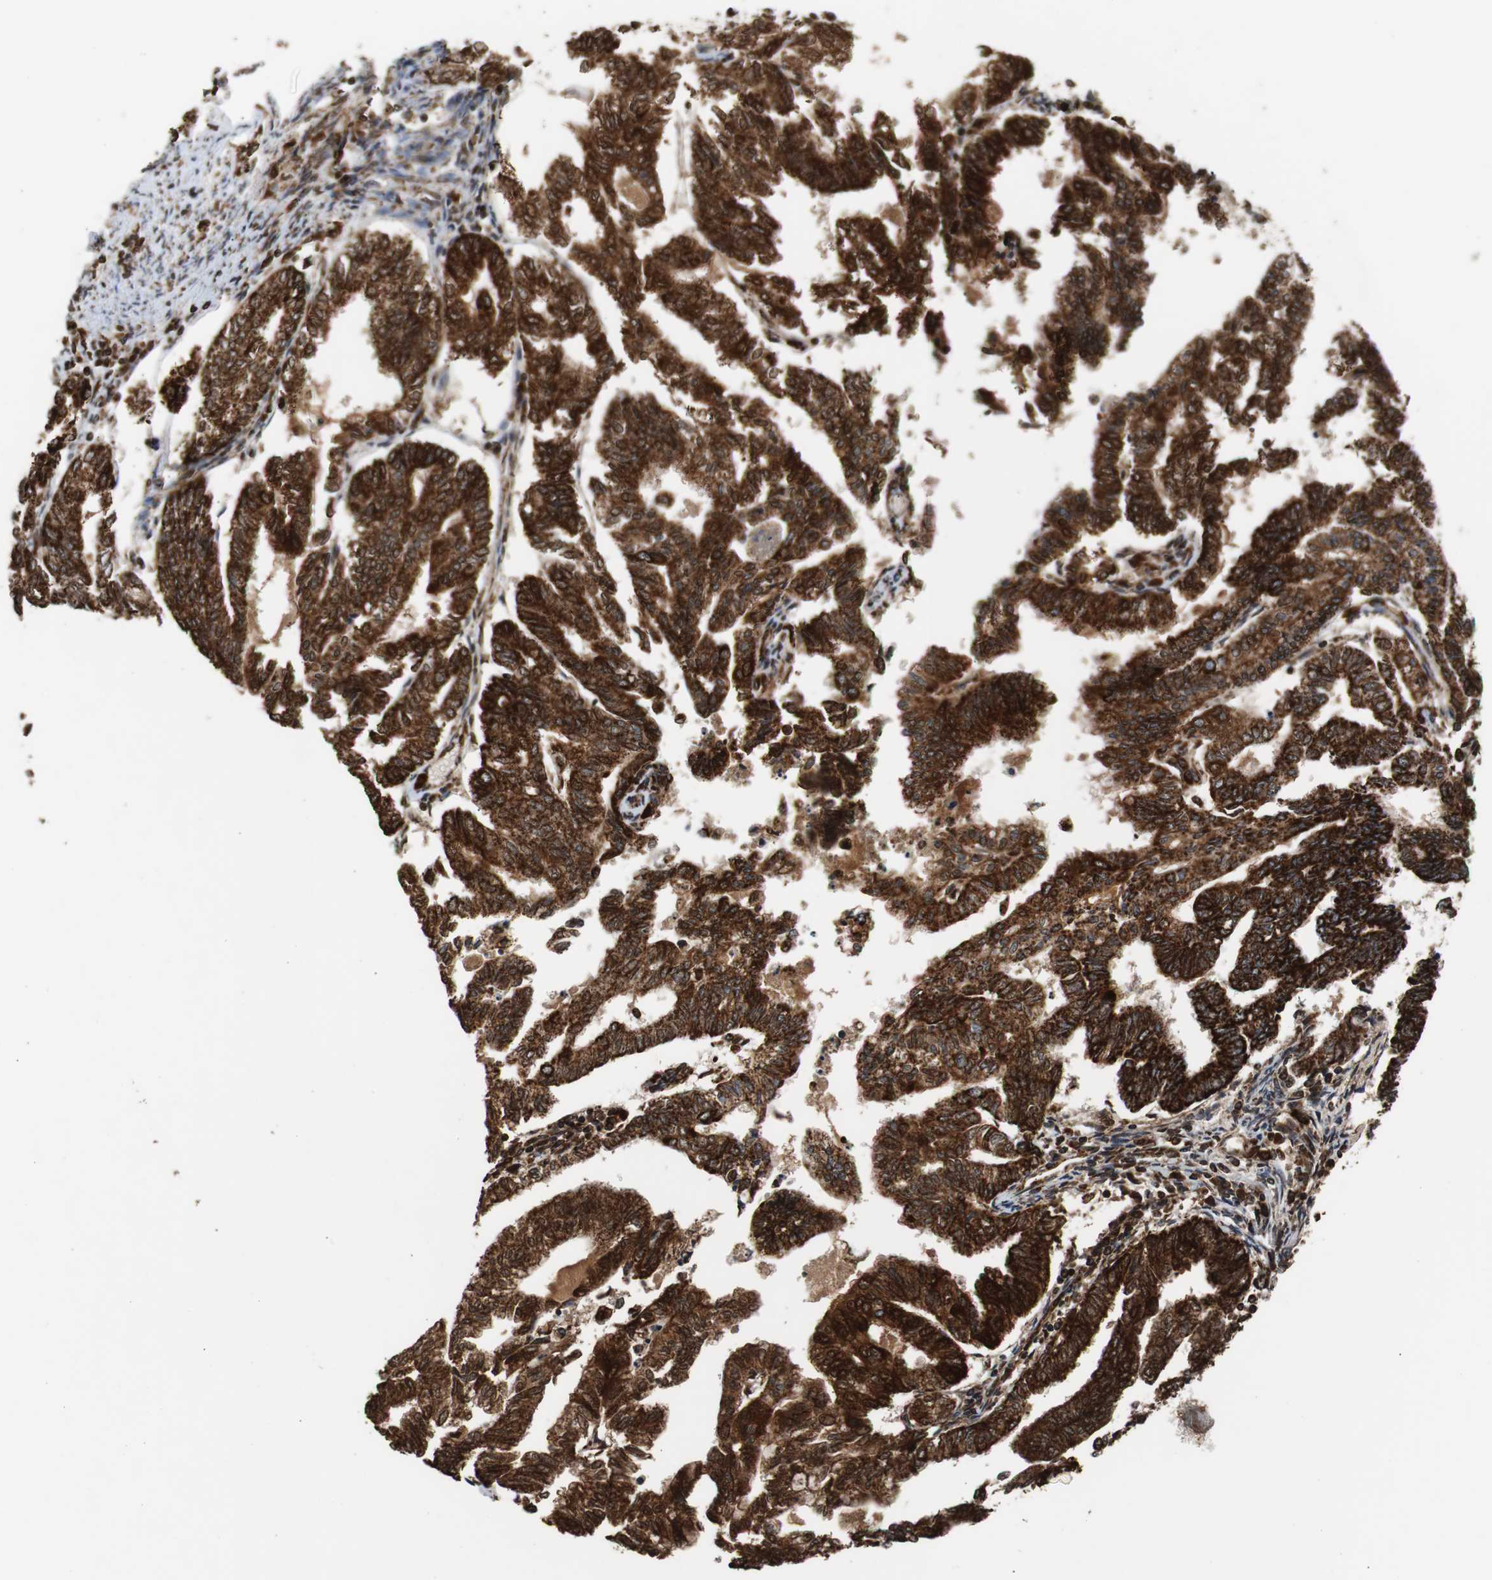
{"staining": {"intensity": "strong", "quantity": ">75%", "location": "cytoplasmic/membranous"}, "tissue": "endometrial cancer", "cell_type": "Tumor cells", "image_type": "cancer", "snomed": [{"axis": "morphology", "description": "Adenocarcinoma, NOS"}, {"axis": "topography", "description": "Endometrium"}], "caption": "Tumor cells reveal high levels of strong cytoplasmic/membranous staining in approximately >75% of cells in human endometrial adenocarcinoma.", "gene": "HSPA9", "patient": {"sex": "female", "age": 79}}